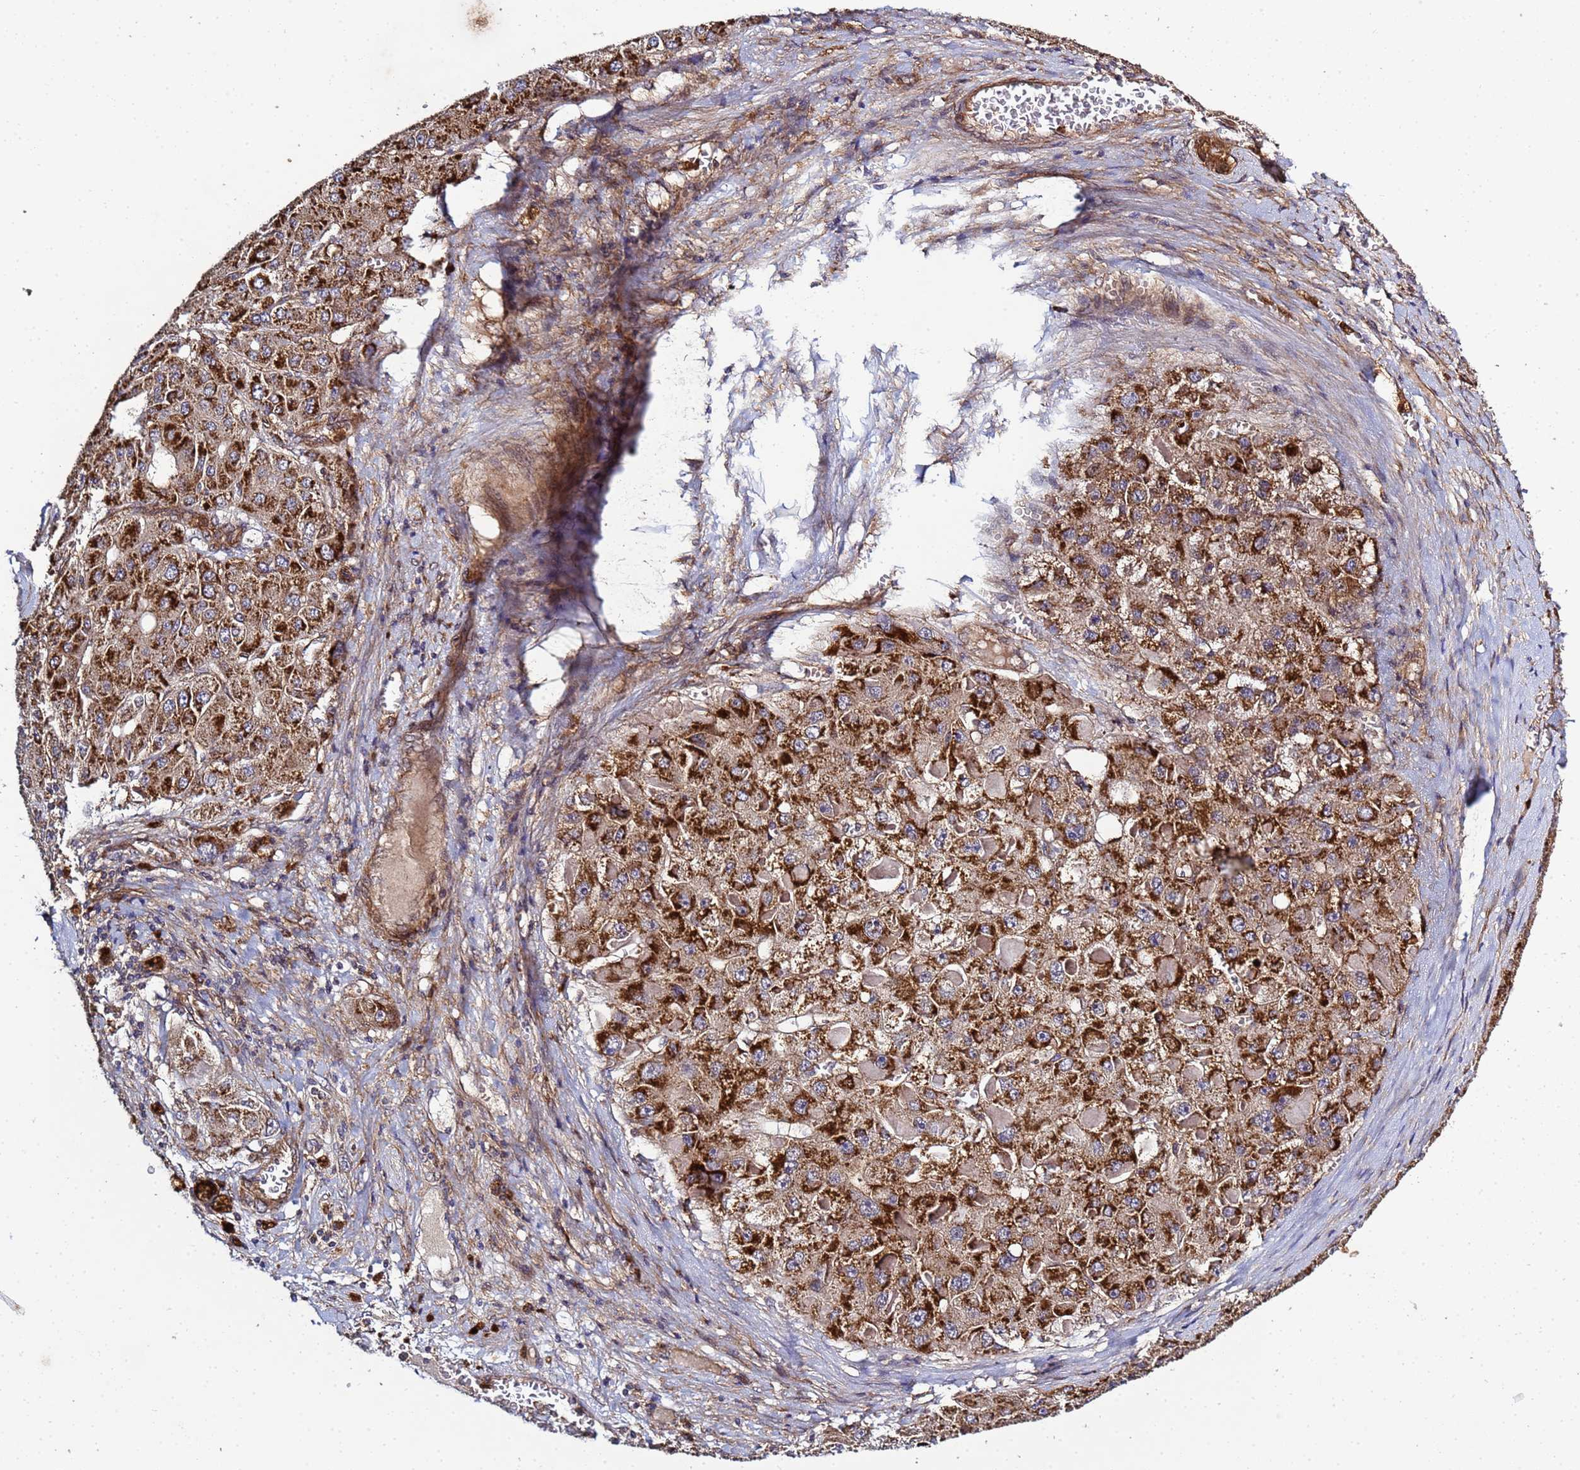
{"staining": {"intensity": "strong", "quantity": ">75%", "location": "cytoplasmic/membranous"}, "tissue": "liver cancer", "cell_type": "Tumor cells", "image_type": "cancer", "snomed": [{"axis": "morphology", "description": "Carcinoma, Hepatocellular, NOS"}, {"axis": "topography", "description": "Liver"}], "caption": "Immunohistochemistry staining of liver cancer (hepatocellular carcinoma), which shows high levels of strong cytoplasmic/membranous expression in about >75% of tumor cells indicating strong cytoplasmic/membranous protein positivity. The staining was performed using DAB (3,3'-diaminobenzidine) (brown) for protein detection and nuclei were counterstained in hematoxylin (blue).", "gene": "C8orf34", "patient": {"sex": "female", "age": 73}}